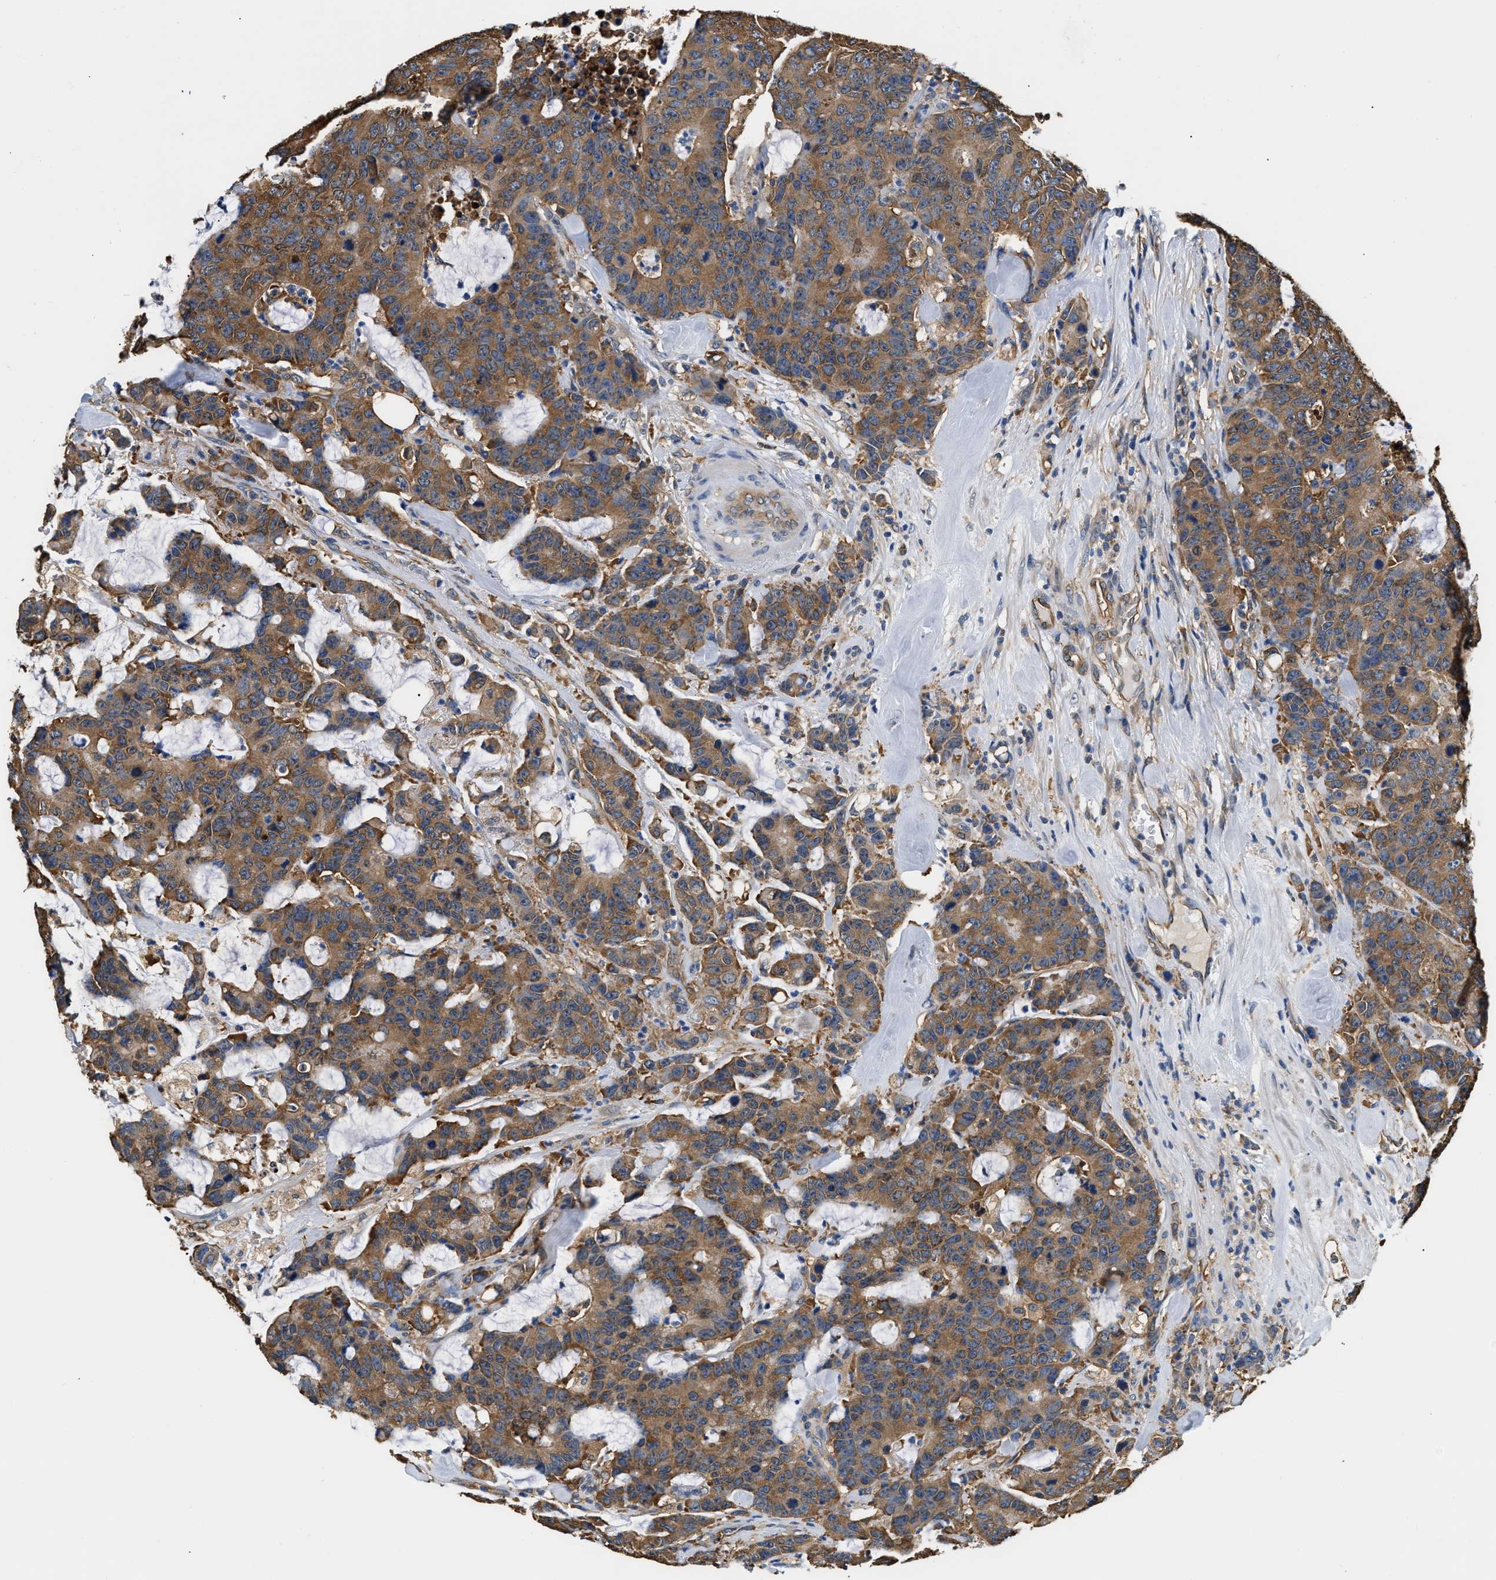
{"staining": {"intensity": "moderate", "quantity": ">75%", "location": "cytoplasmic/membranous"}, "tissue": "colorectal cancer", "cell_type": "Tumor cells", "image_type": "cancer", "snomed": [{"axis": "morphology", "description": "Adenocarcinoma, NOS"}, {"axis": "topography", "description": "Colon"}], "caption": "Tumor cells reveal medium levels of moderate cytoplasmic/membranous expression in approximately >75% of cells in human adenocarcinoma (colorectal).", "gene": "PPP2R1B", "patient": {"sex": "female", "age": 86}}